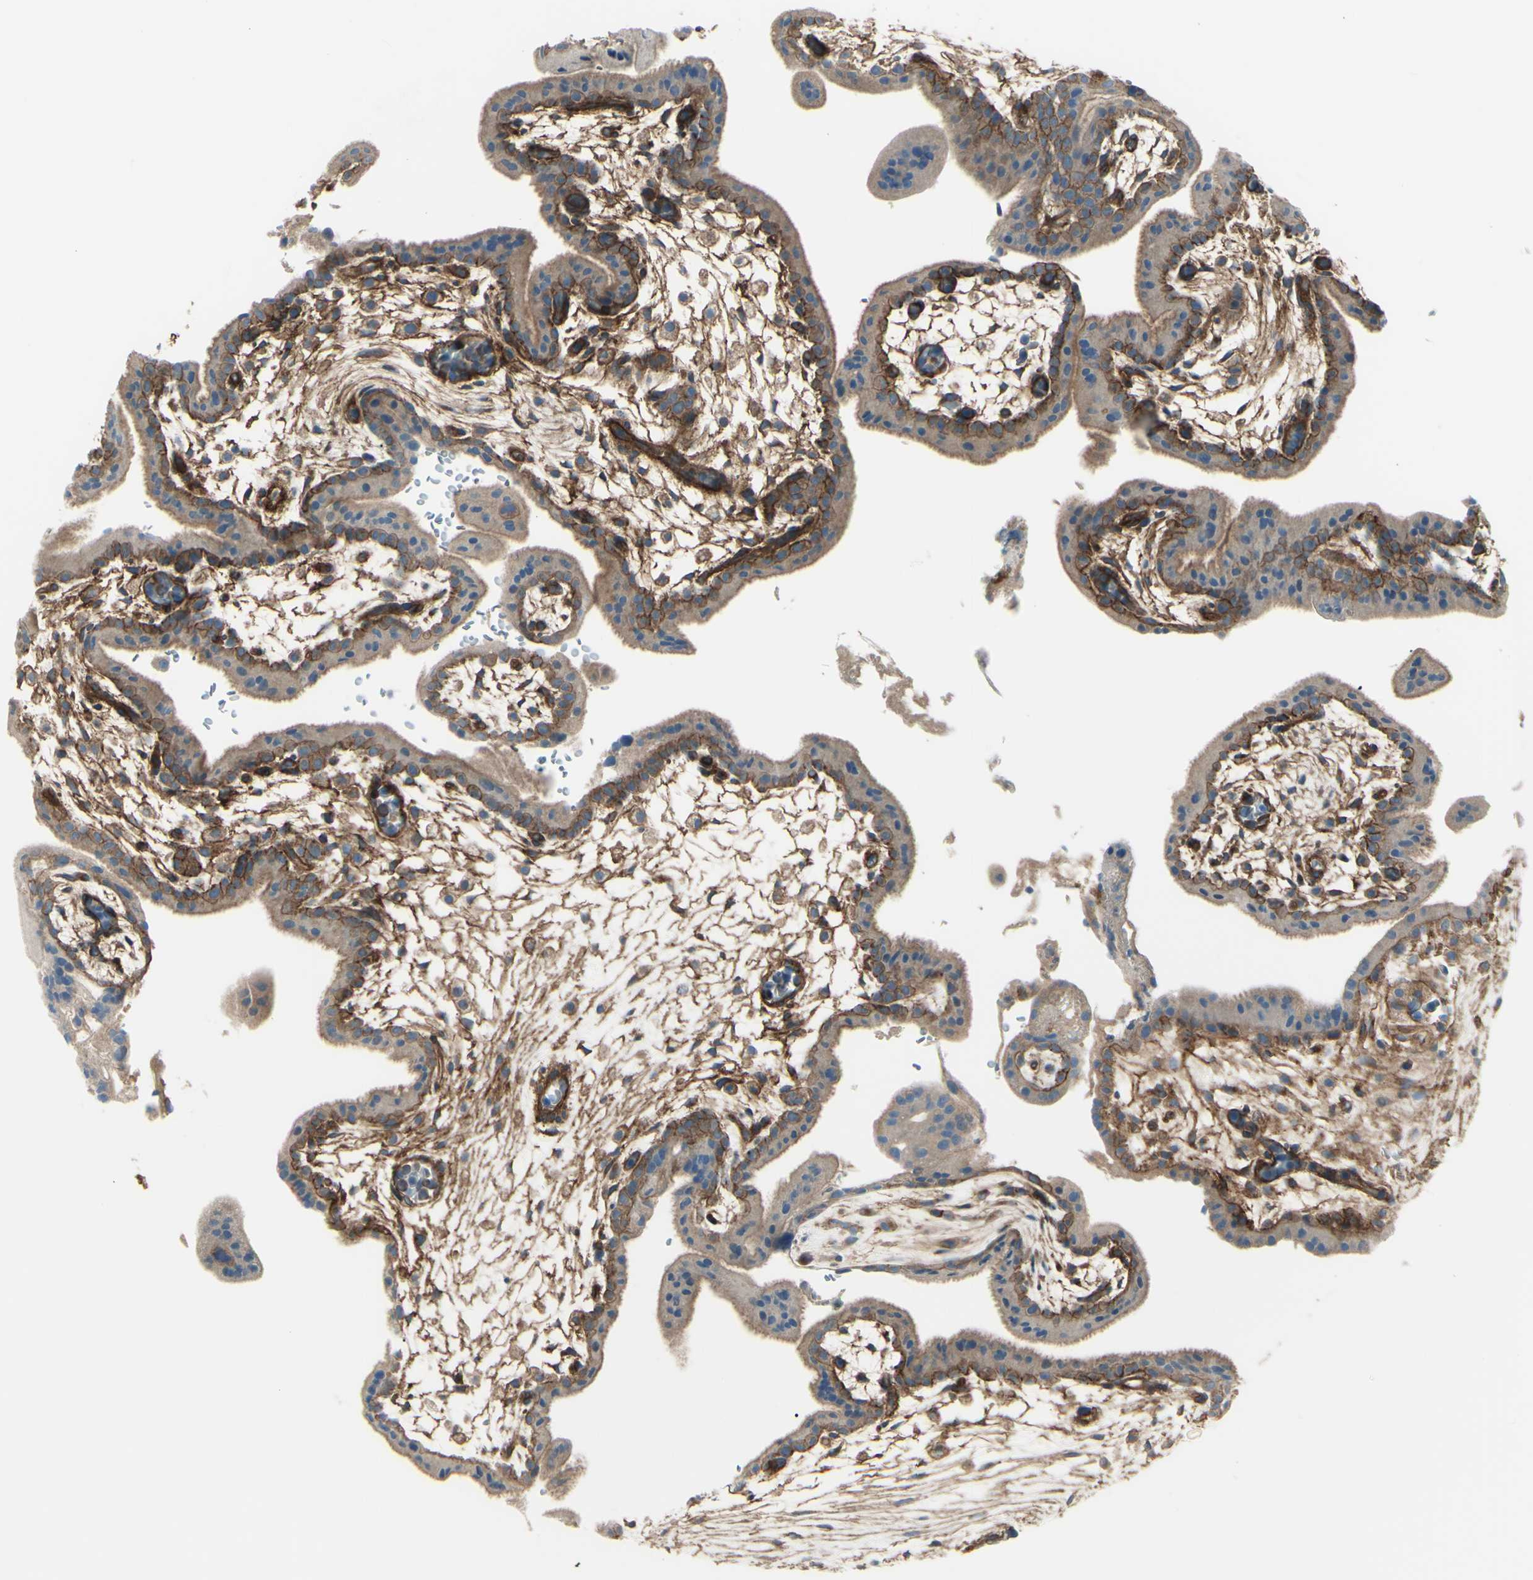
{"staining": {"intensity": "weak", "quantity": ">75%", "location": "cytoplasmic/membranous"}, "tissue": "placenta", "cell_type": "Decidual cells", "image_type": "normal", "snomed": [{"axis": "morphology", "description": "Normal tissue, NOS"}, {"axis": "topography", "description": "Placenta"}], "caption": "A low amount of weak cytoplasmic/membranous staining is appreciated in approximately >75% of decidual cells in unremarkable placenta.", "gene": "PCDHGA10", "patient": {"sex": "female", "age": 35}}